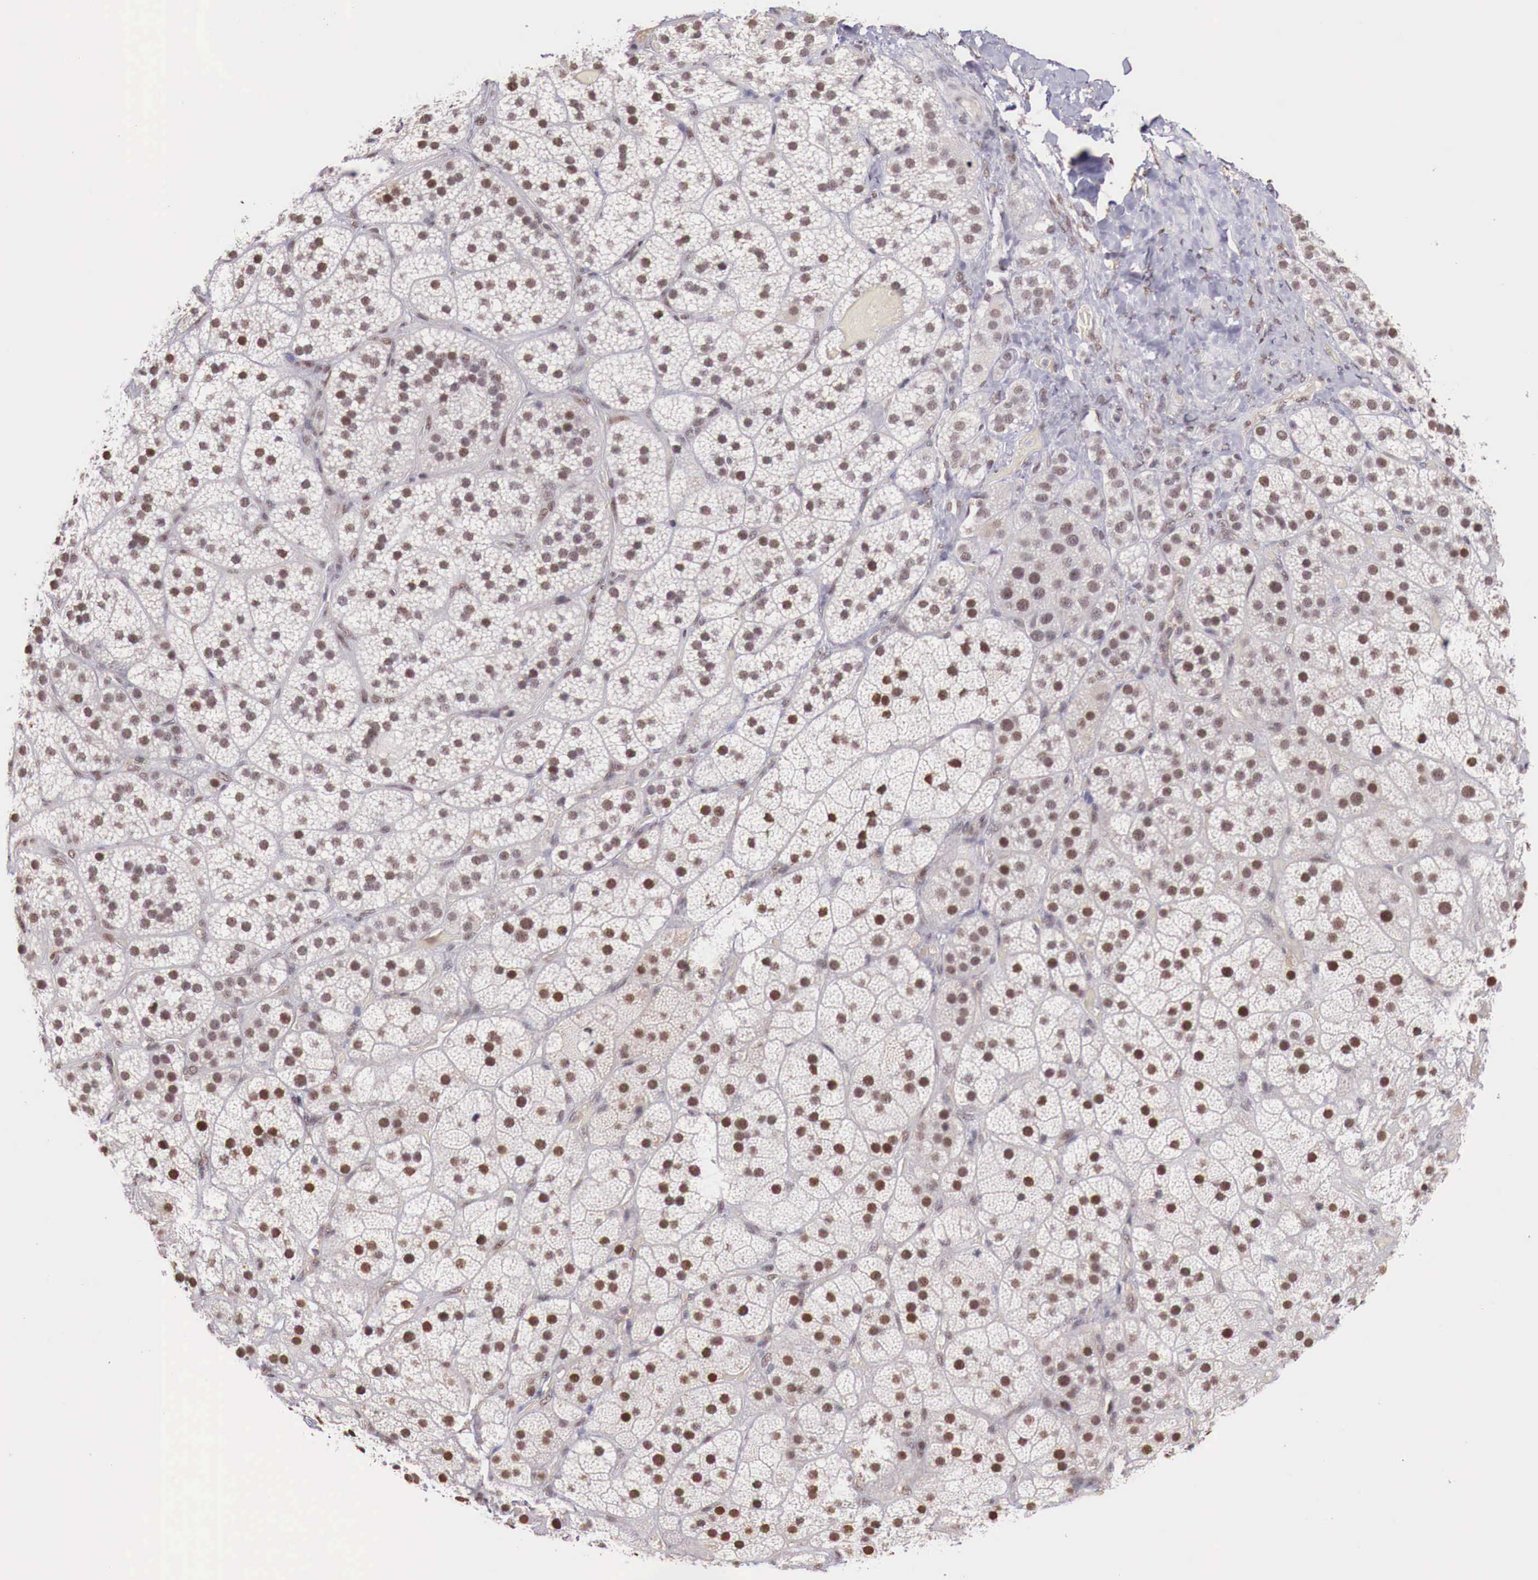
{"staining": {"intensity": "weak", "quantity": "25%-75%", "location": "nuclear"}, "tissue": "adrenal gland", "cell_type": "Glandular cells", "image_type": "normal", "snomed": [{"axis": "morphology", "description": "Normal tissue, NOS"}, {"axis": "topography", "description": "Adrenal gland"}], "caption": "The immunohistochemical stain labels weak nuclear staining in glandular cells of benign adrenal gland. (DAB (3,3'-diaminobenzidine) IHC with brightfield microscopy, high magnification).", "gene": "FOXP2", "patient": {"sex": "male", "age": 57}}